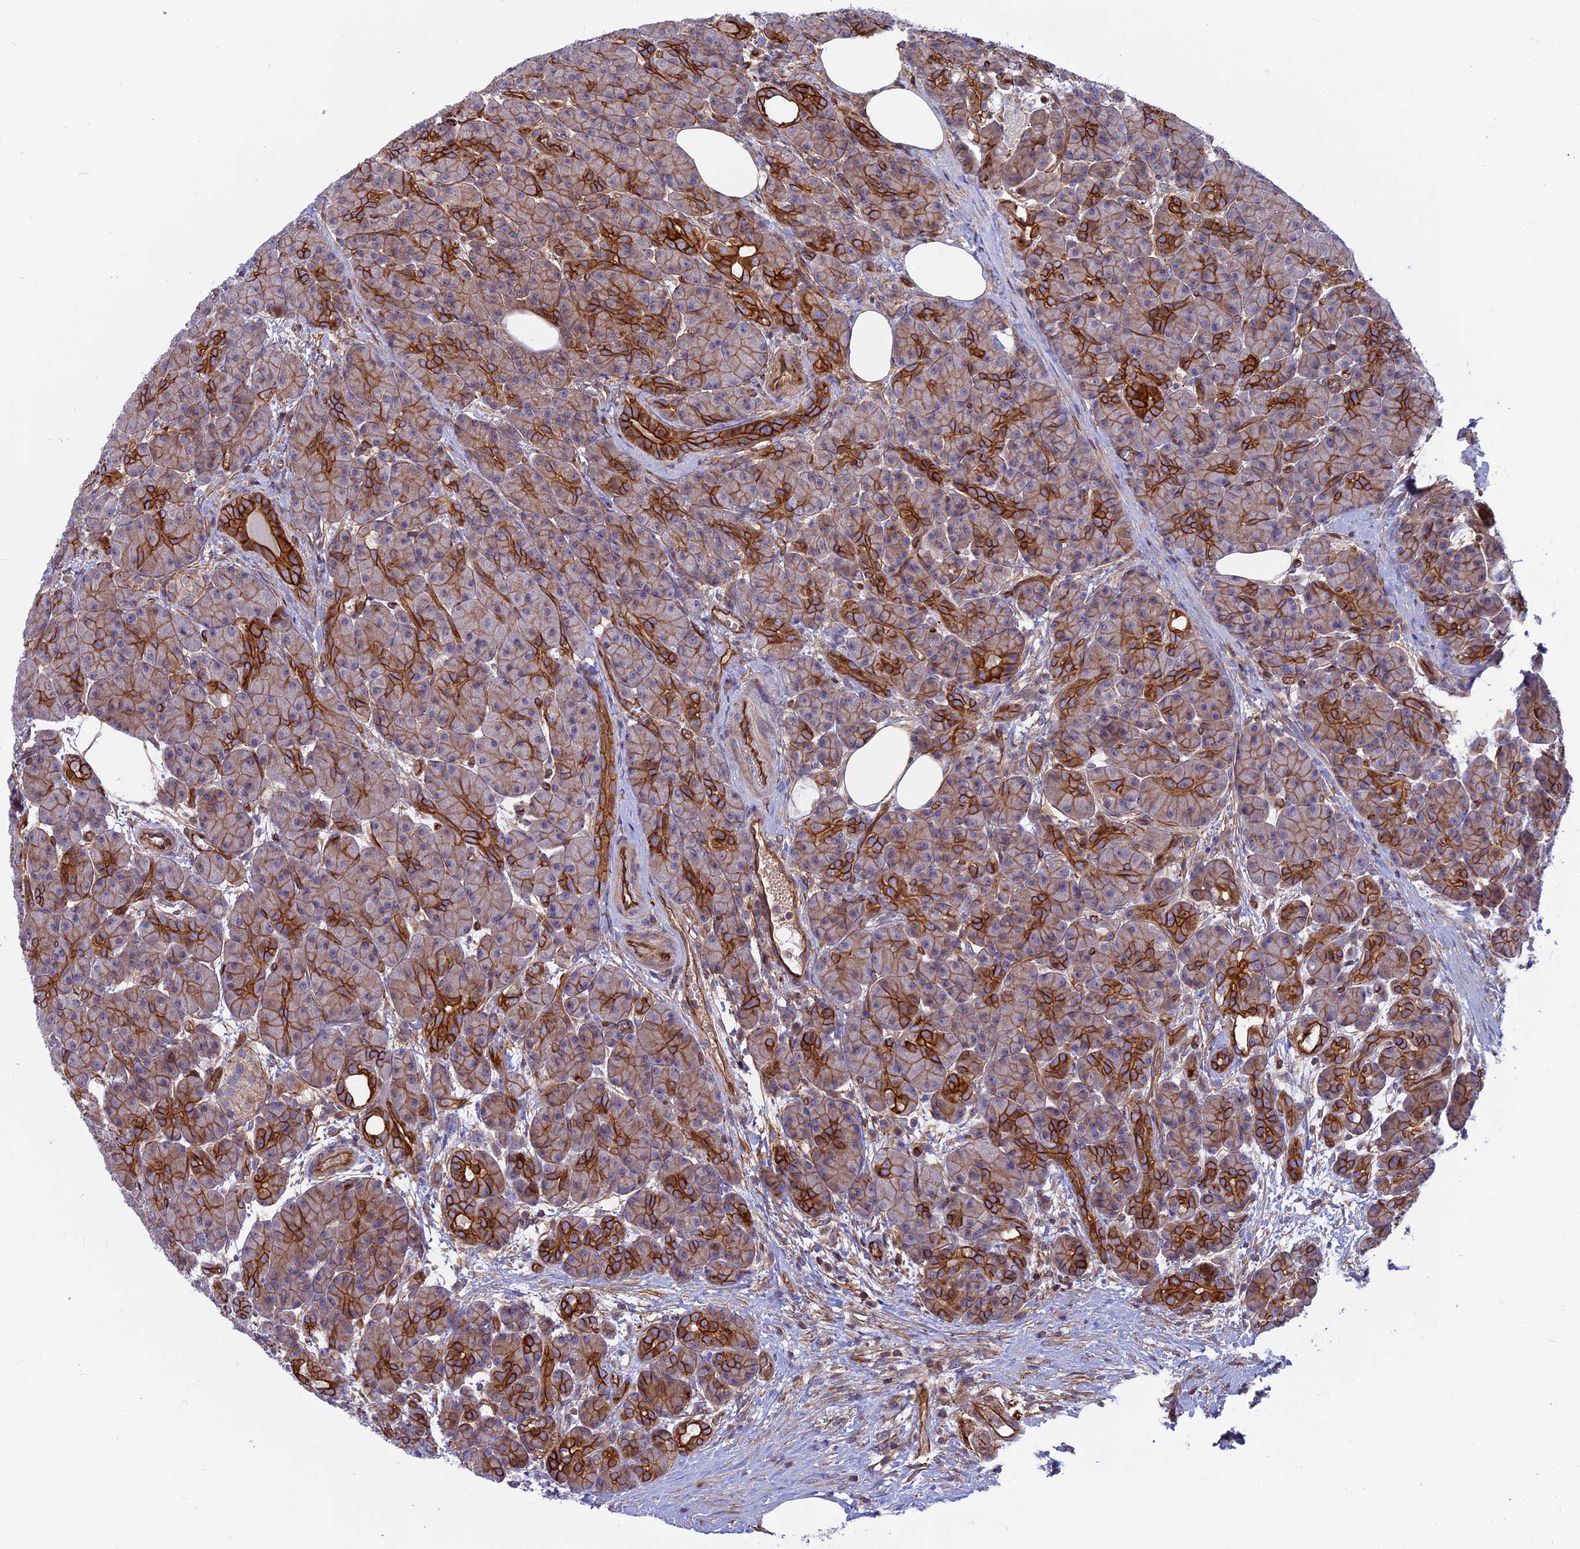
{"staining": {"intensity": "strong", "quantity": "25%-75%", "location": "cytoplasmic/membranous"}, "tissue": "pancreas", "cell_type": "Exocrine glandular cells", "image_type": "normal", "snomed": [{"axis": "morphology", "description": "Normal tissue, NOS"}, {"axis": "topography", "description": "Pancreas"}], "caption": "Immunohistochemistry (IHC) staining of normal pancreas, which reveals high levels of strong cytoplasmic/membranous expression in approximately 25%-75% of exocrine glandular cells indicating strong cytoplasmic/membranous protein staining. The staining was performed using DAB (brown) for protein detection and nuclei were counterstained in hematoxylin (blue).", "gene": "CNBD2", "patient": {"sex": "male", "age": 63}}